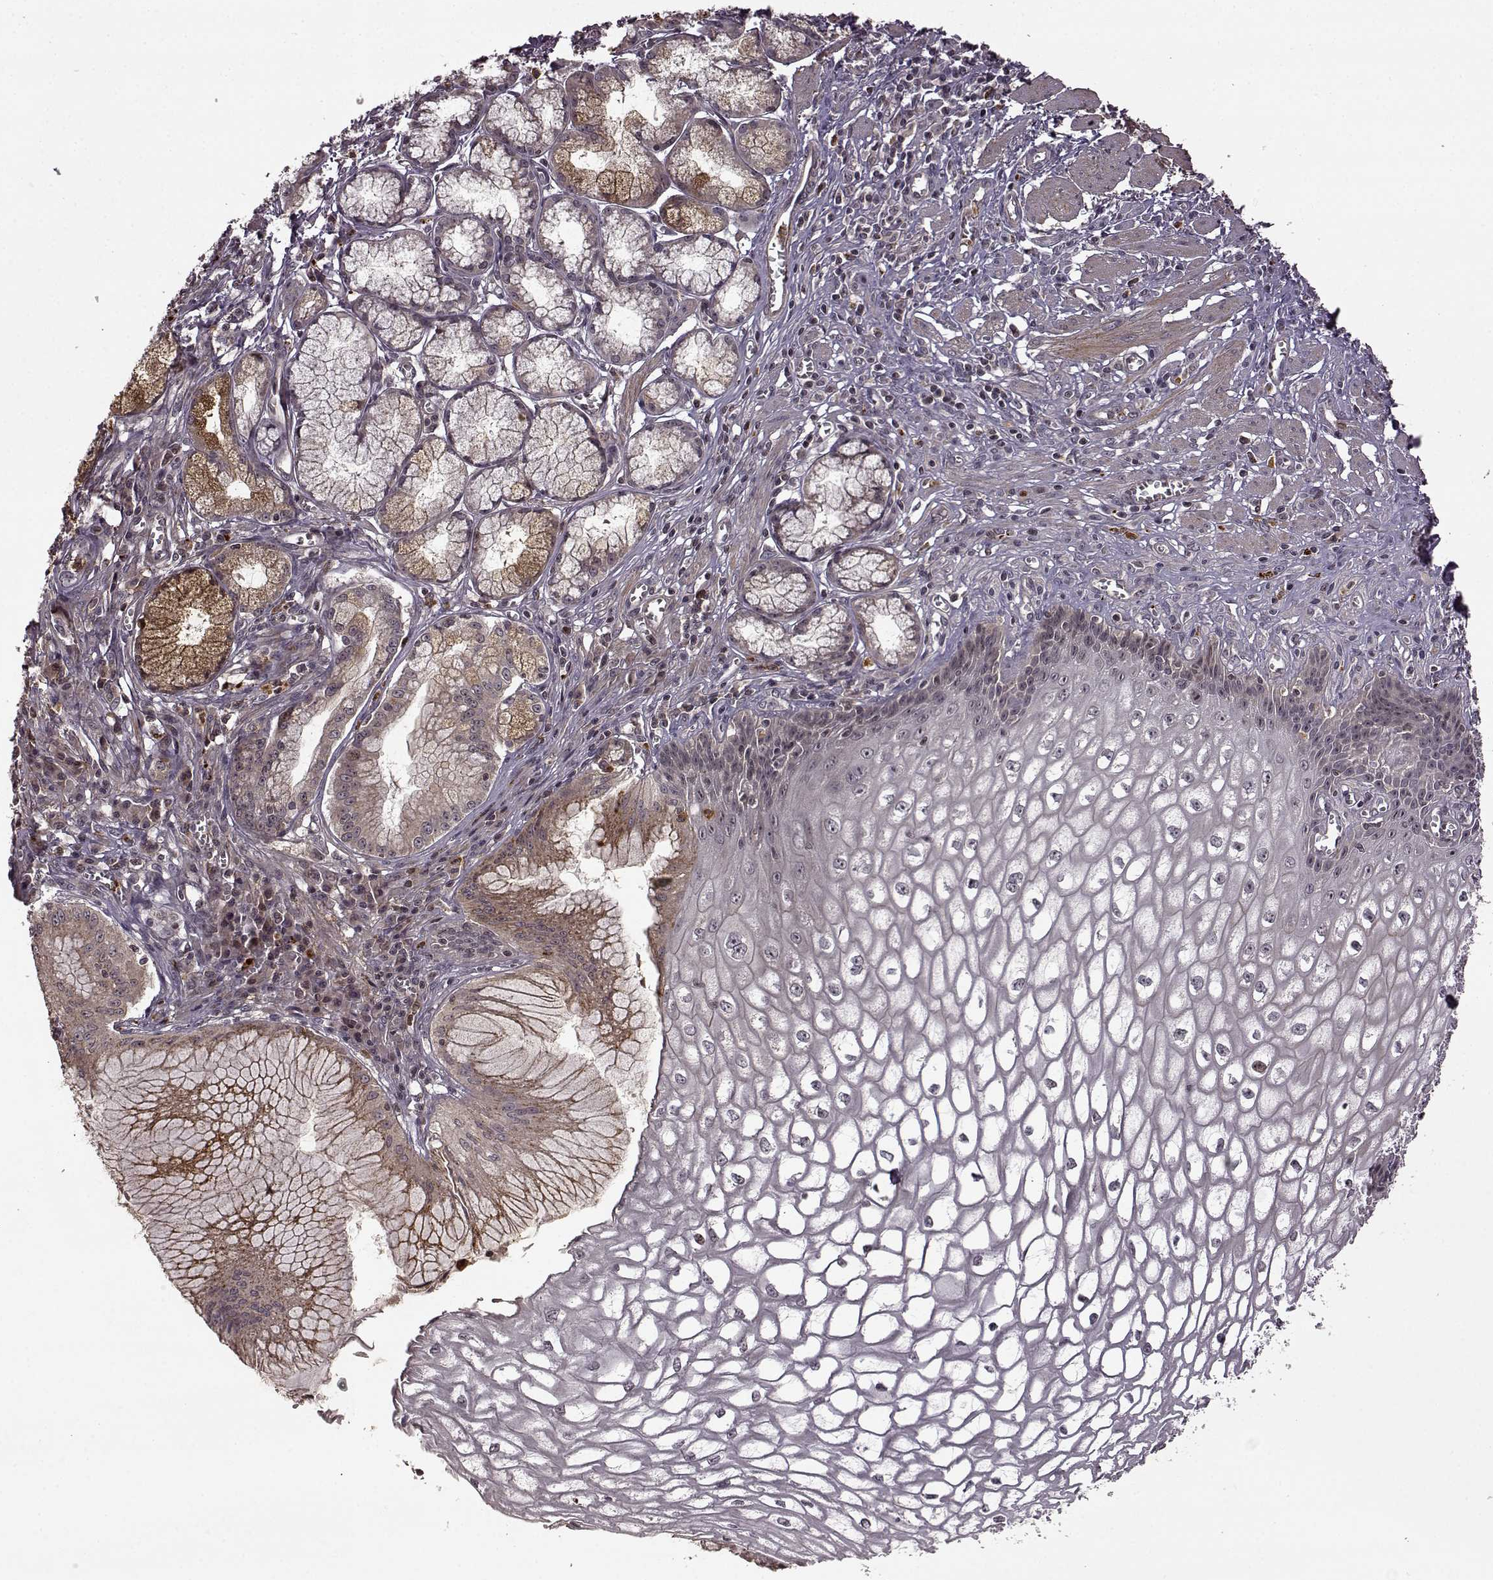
{"staining": {"intensity": "moderate", "quantity": "25%-75%", "location": "cytoplasmic/membranous"}, "tissue": "esophagus", "cell_type": "Squamous epithelial cells", "image_type": "normal", "snomed": [{"axis": "morphology", "description": "Normal tissue, NOS"}, {"axis": "topography", "description": "Esophagus"}], "caption": "The immunohistochemical stain labels moderate cytoplasmic/membranous positivity in squamous epithelial cells of benign esophagus.", "gene": "TRMU", "patient": {"sex": "male", "age": 58}}